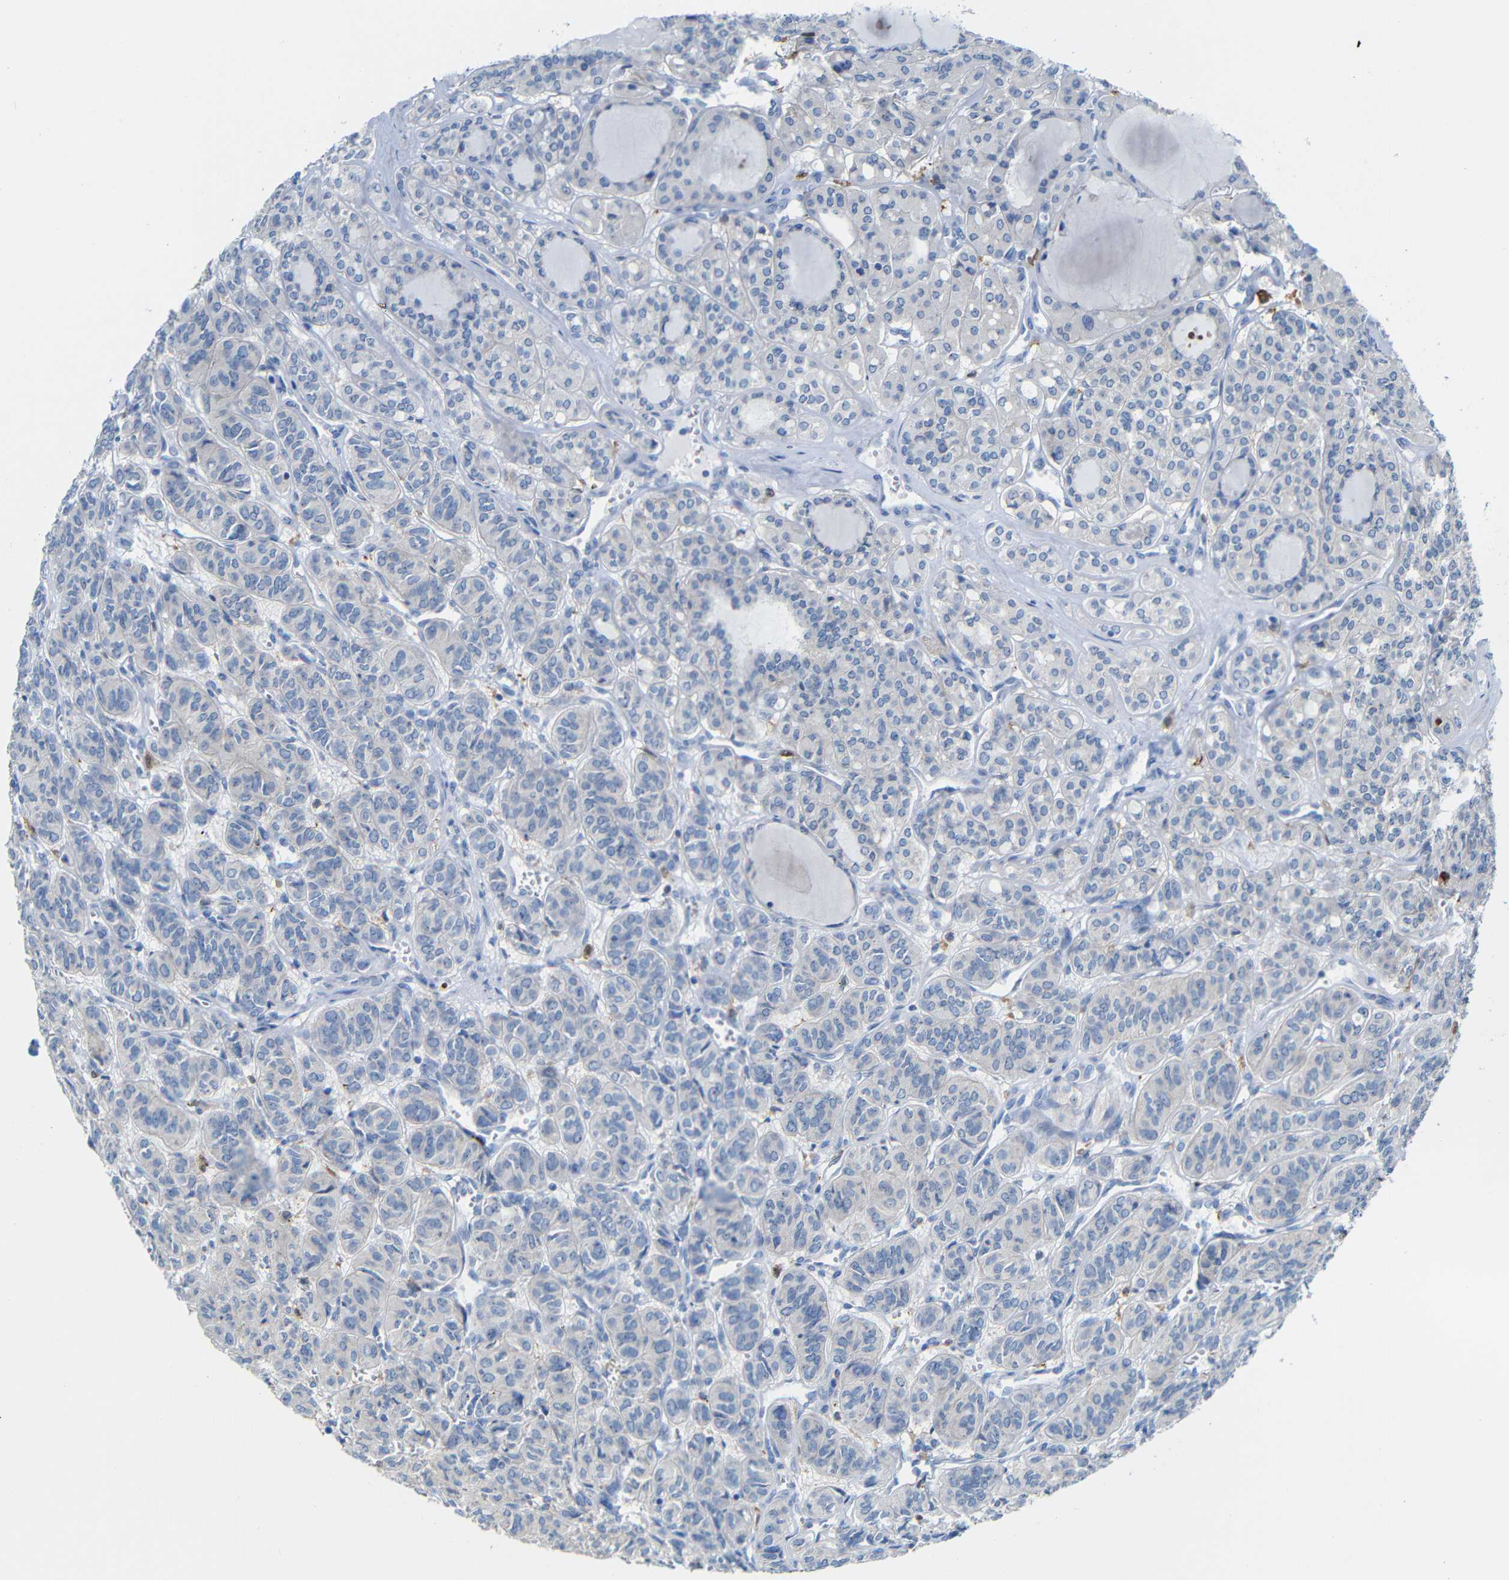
{"staining": {"intensity": "weak", "quantity": "25%-75%", "location": "cytoplasmic/membranous"}, "tissue": "thyroid cancer", "cell_type": "Tumor cells", "image_type": "cancer", "snomed": [{"axis": "morphology", "description": "Follicular adenoma carcinoma, NOS"}, {"axis": "topography", "description": "Thyroid gland"}], "caption": "Human thyroid cancer stained with a brown dye shows weak cytoplasmic/membranous positive staining in approximately 25%-75% of tumor cells.", "gene": "C1orf210", "patient": {"sex": "female", "age": 71}}